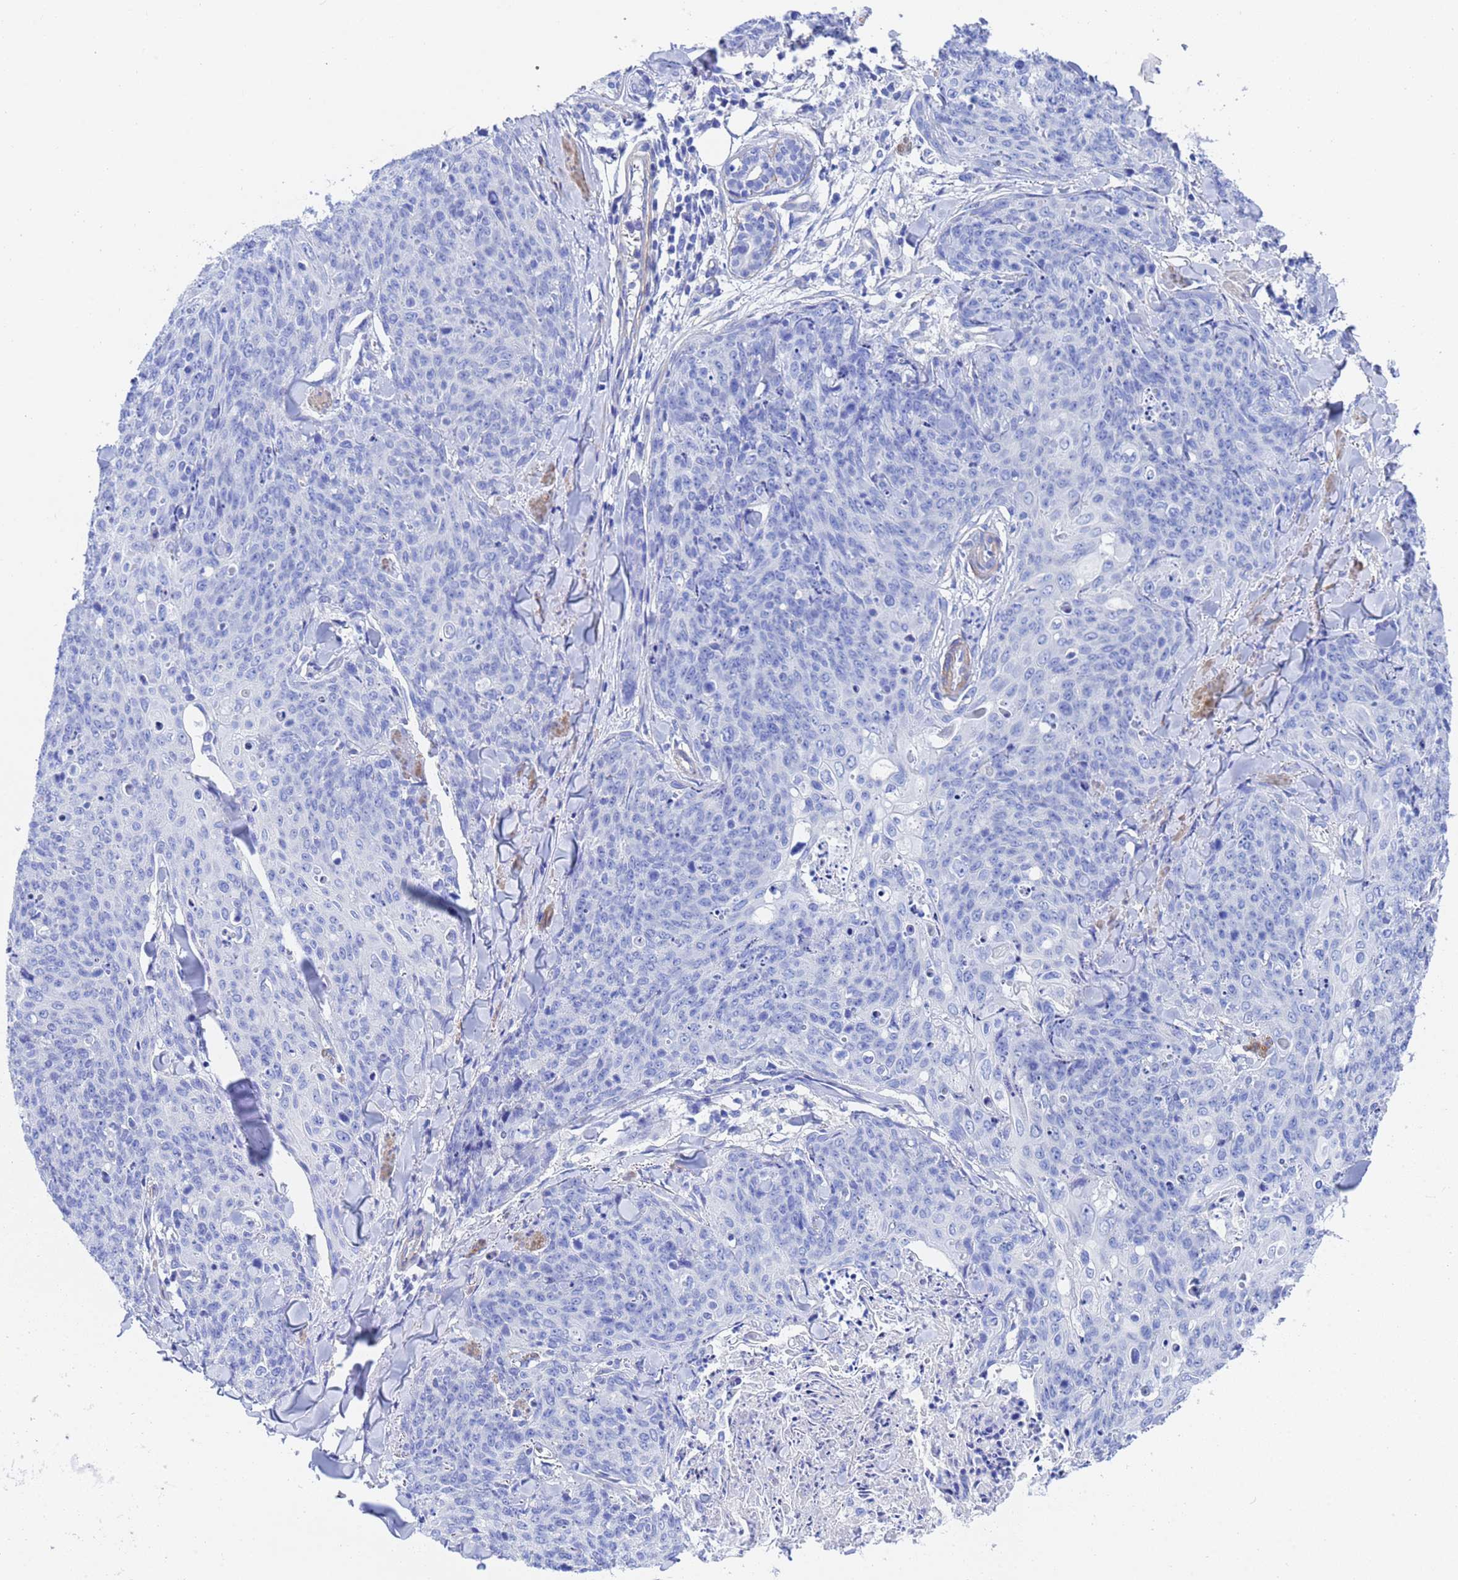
{"staining": {"intensity": "negative", "quantity": "none", "location": "none"}, "tissue": "skin cancer", "cell_type": "Tumor cells", "image_type": "cancer", "snomed": [{"axis": "morphology", "description": "Squamous cell carcinoma, NOS"}, {"axis": "topography", "description": "Skin"}, {"axis": "topography", "description": "Vulva"}], "caption": "High power microscopy histopathology image of an IHC micrograph of squamous cell carcinoma (skin), revealing no significant staining in tumor cells.", "gene": "CST4", "patient": {"sex": "female", "age": 85}}